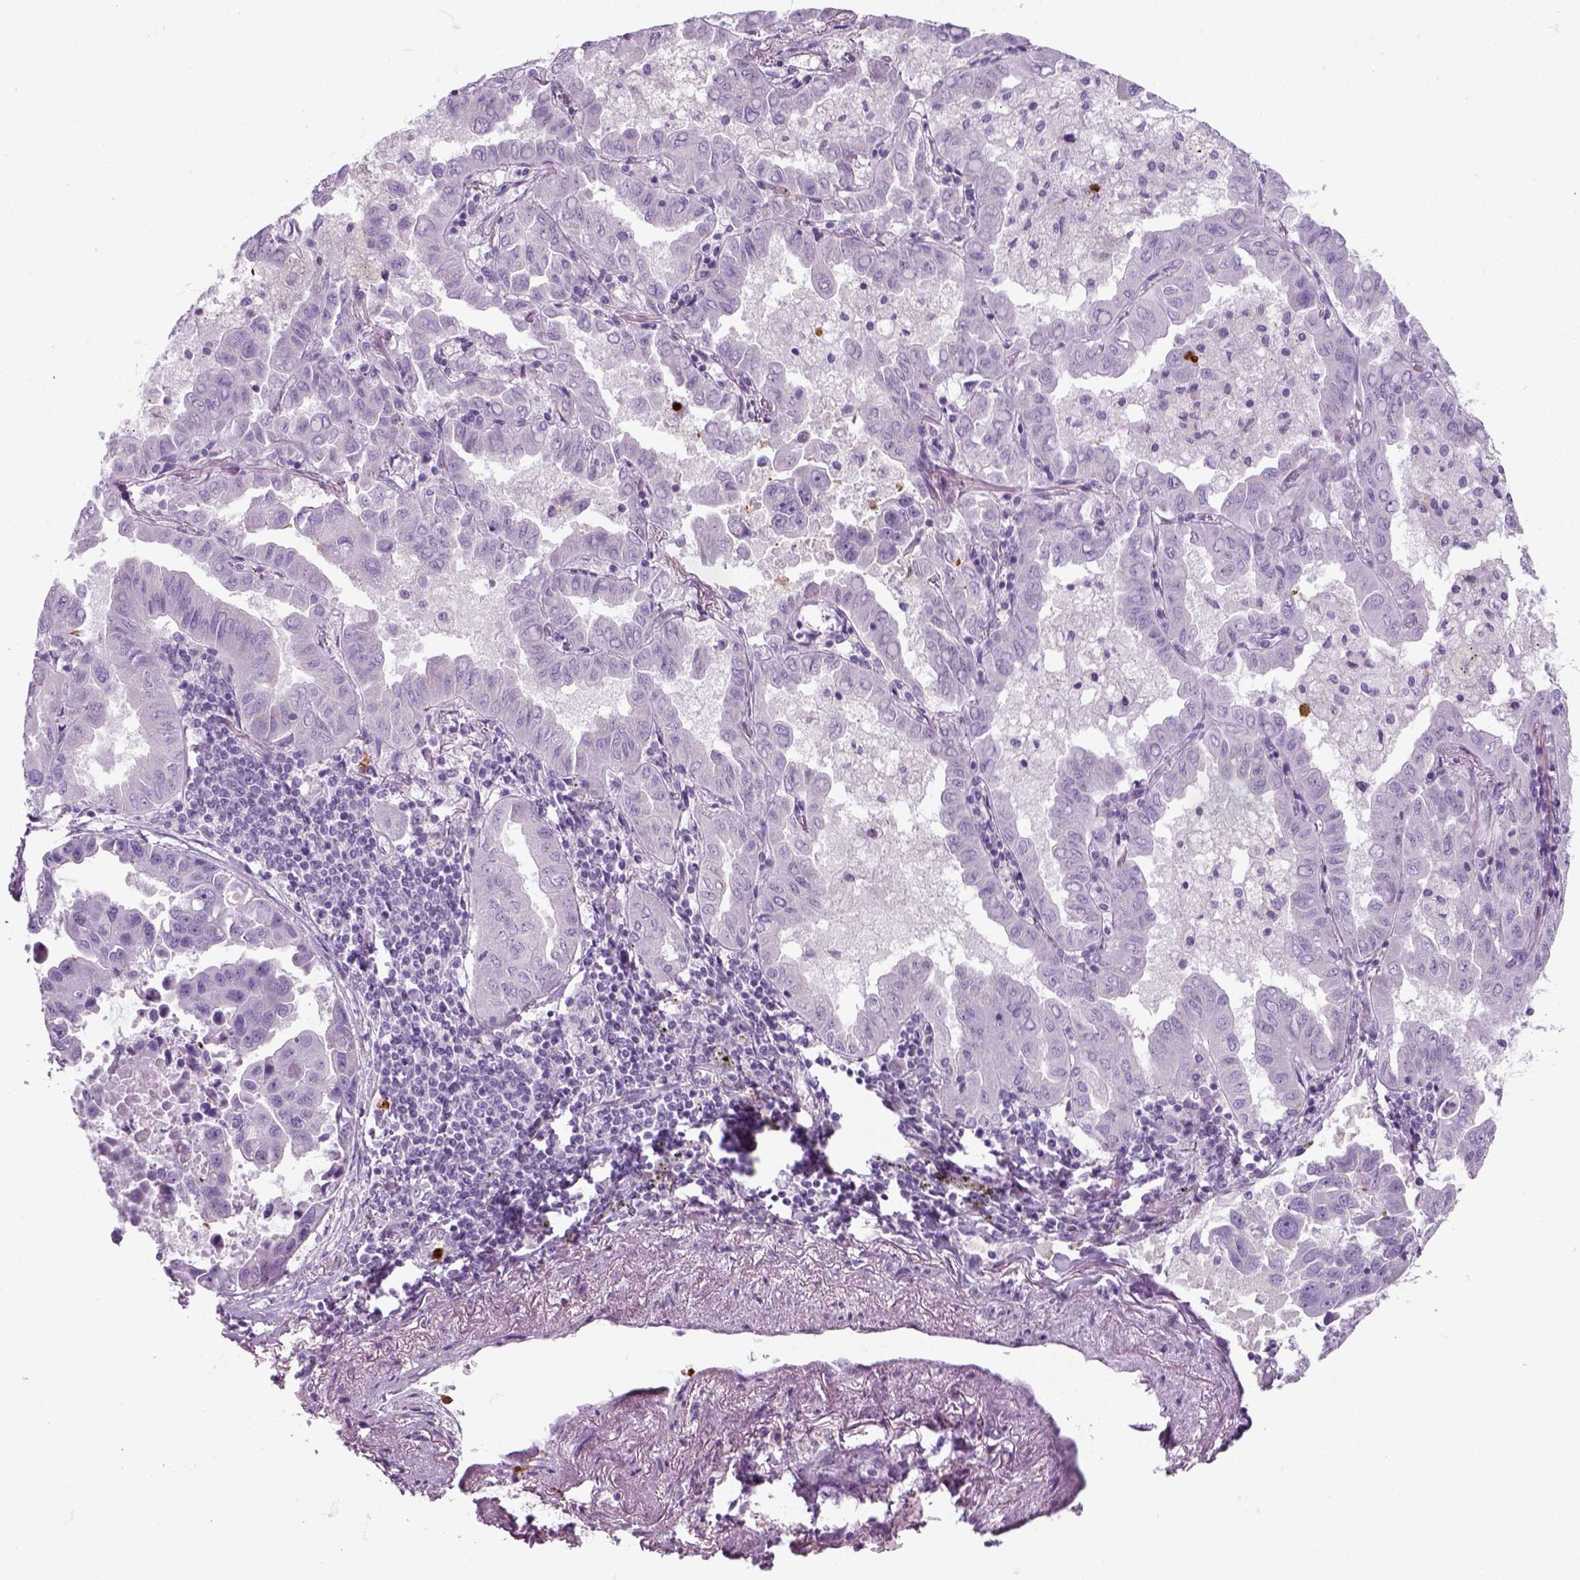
{"staining": {"intensity": "negative", "quantity": "none", "location": "none"}, "tissue": "lung cancer", "cell_type": "Tumor cells", "image_type": "cancer", "snomed": [{"axis": "morphology", "description": "Adenocarcinoma, NOS"}, {"axis": "topography", "description": "Lung"}], "caption": "Tumor cells show no significant protein expression in lung adenocarcinoma. Brightfield microscopy of IHC stained with DAB (brown) and hematoxylin (blue), captured at high magnification.", "gene": "IL4", "patient": {"sex": "male", "age": 64}}